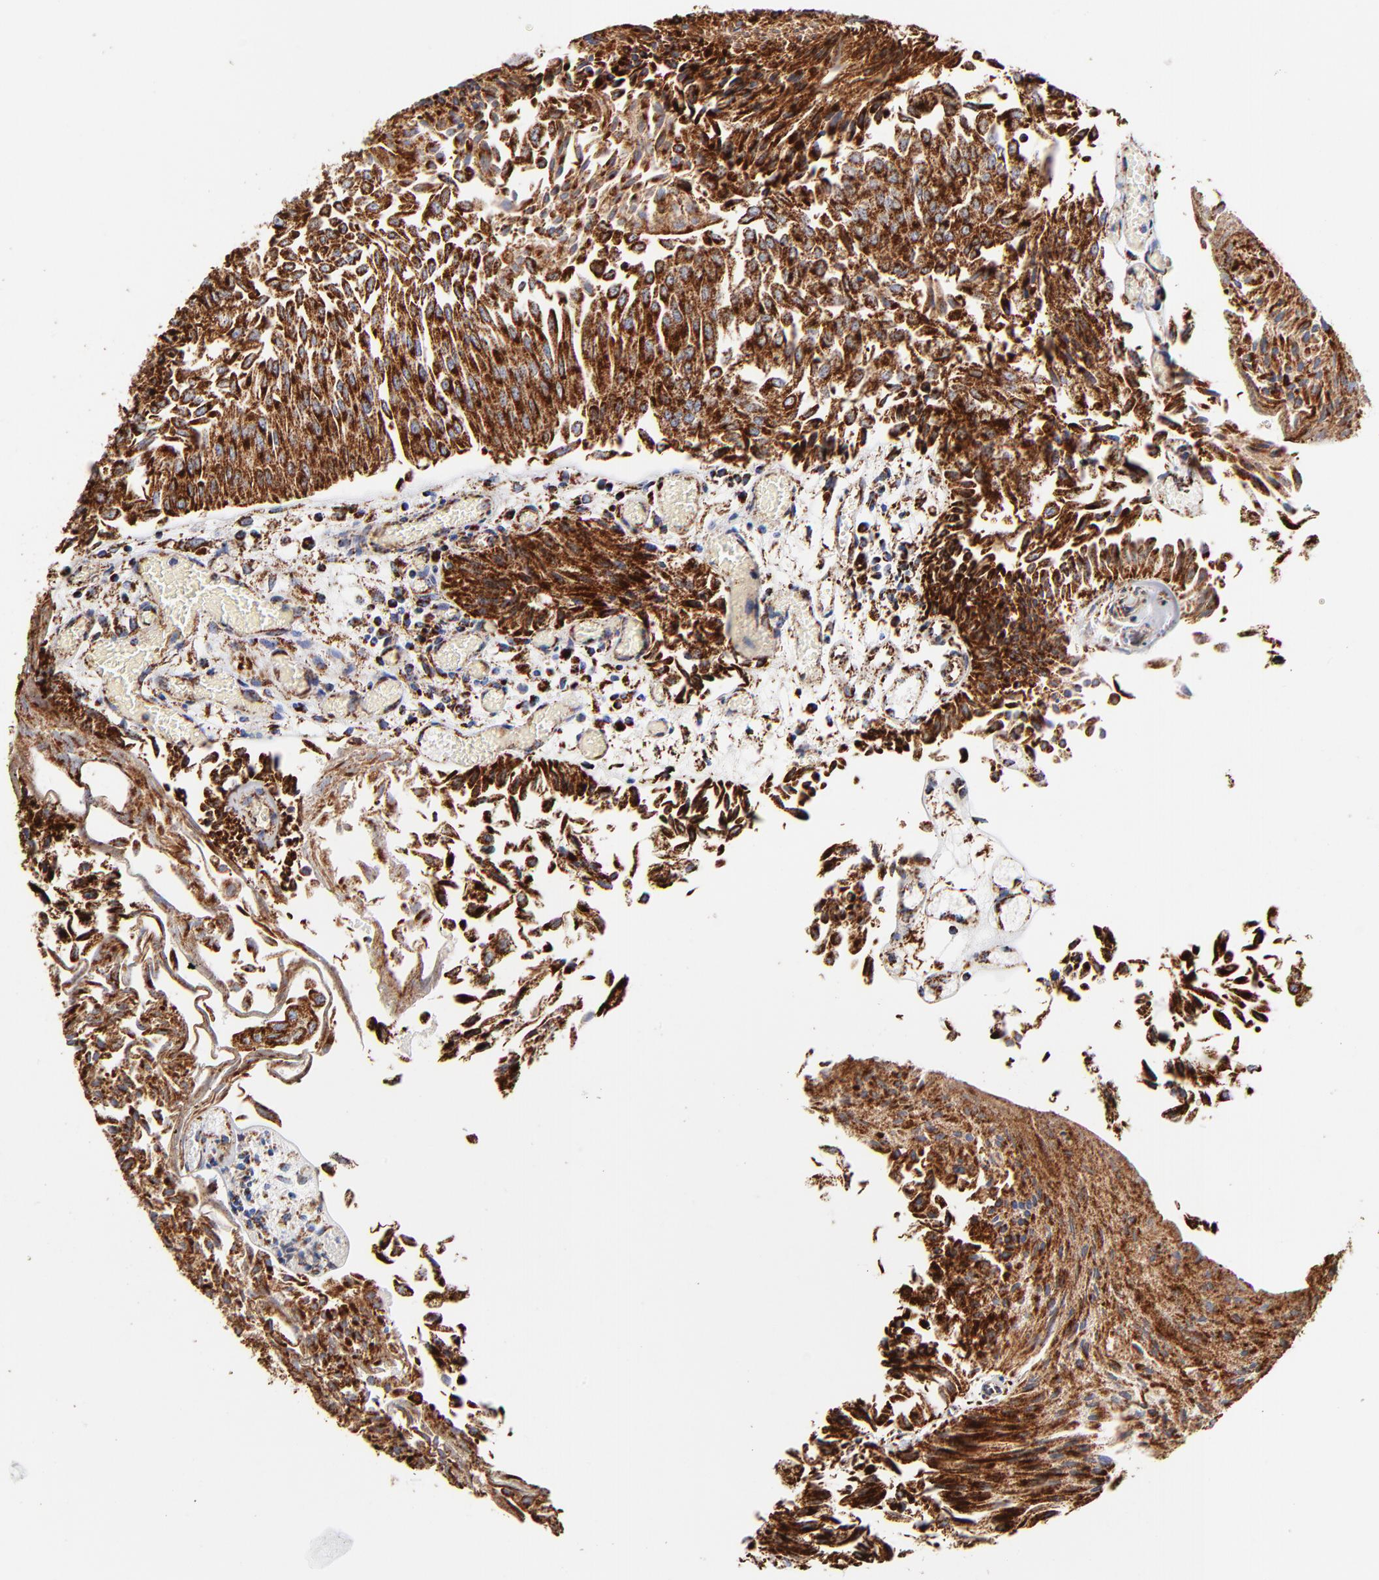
{"staining": {"intensity": "strong", "quantity": ">75%", "location": "cytoplasmic/membranous"}, "tissue": "urothelial cancer", "cell_type": "Tumor cells", "image_type": "cancer", "snomed": [{"axis": "morphology", "description": "Urothelial carcinoma, Low grade"}, {"axis": "topography", "description": "Urinary bladder"}], "caption": "Urothelial cancer stained with IHC demonstrates strong cytoplasmic/membranous expression in approximately >75% of tumor cells.", "gene": "PHB1", "patient": {"sex": "male", "age": 86}}